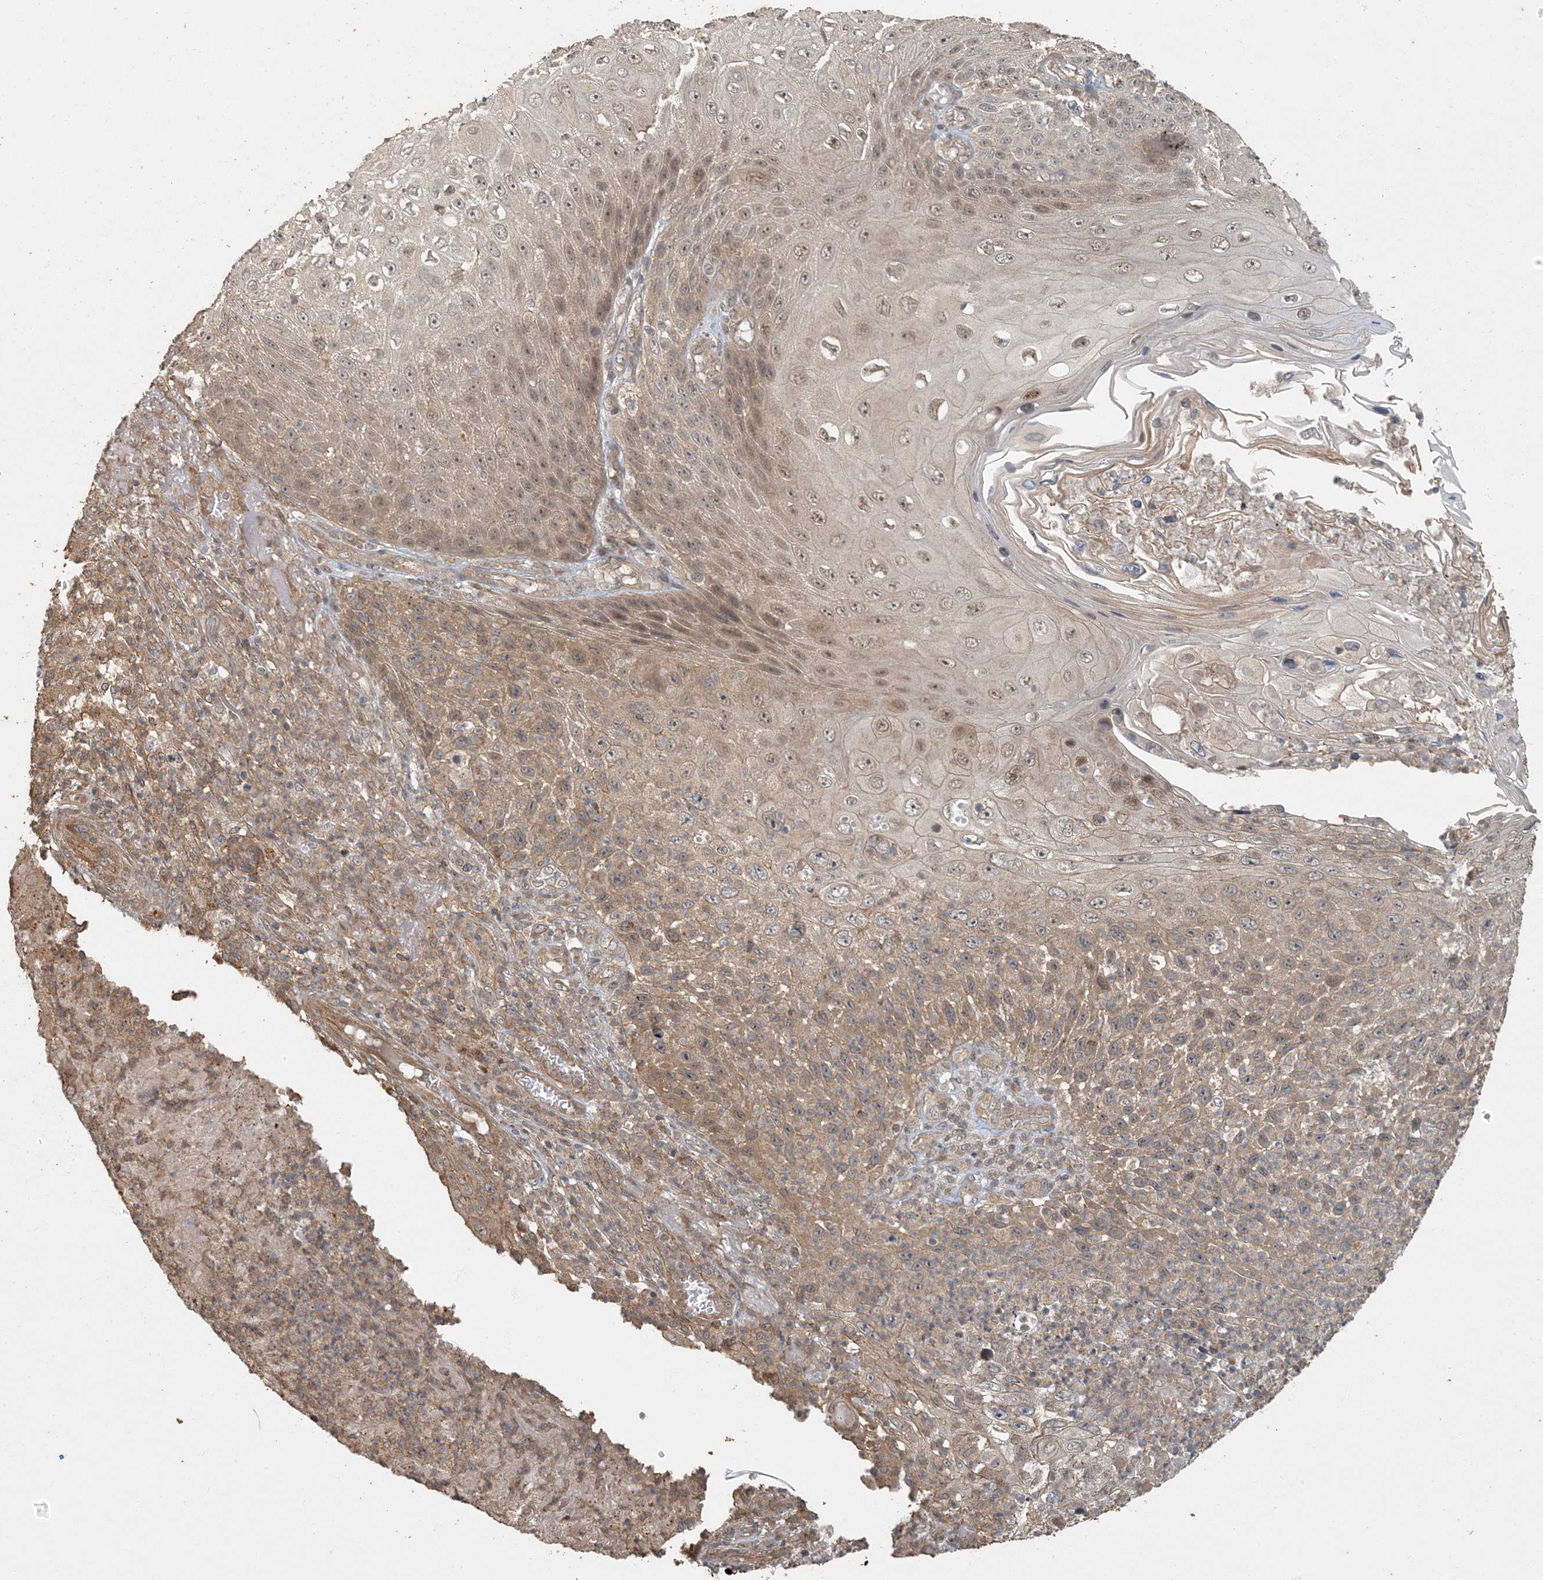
{"staining": {"intensity": "weak", "quantity": ">75%", "location": "cytoplasmic/membranous,nuclear"}, "tissue": "skin cancer", "cell_type": "Tumor cells", "image_type": "cancer", "snomed": [{"axis": "morphology", "description": "Squamous cell carcinoma, NOS"}, {"axis": "topography", "description": "Skin"}], "caption": "Protein analysis of skin cancer tissue shows weak cytoplasmic/membranous and nuclear positivity in approximately >75% of tumor cells.", "gene": "AK9", "patient": {"sex": "female", "age": 88}}